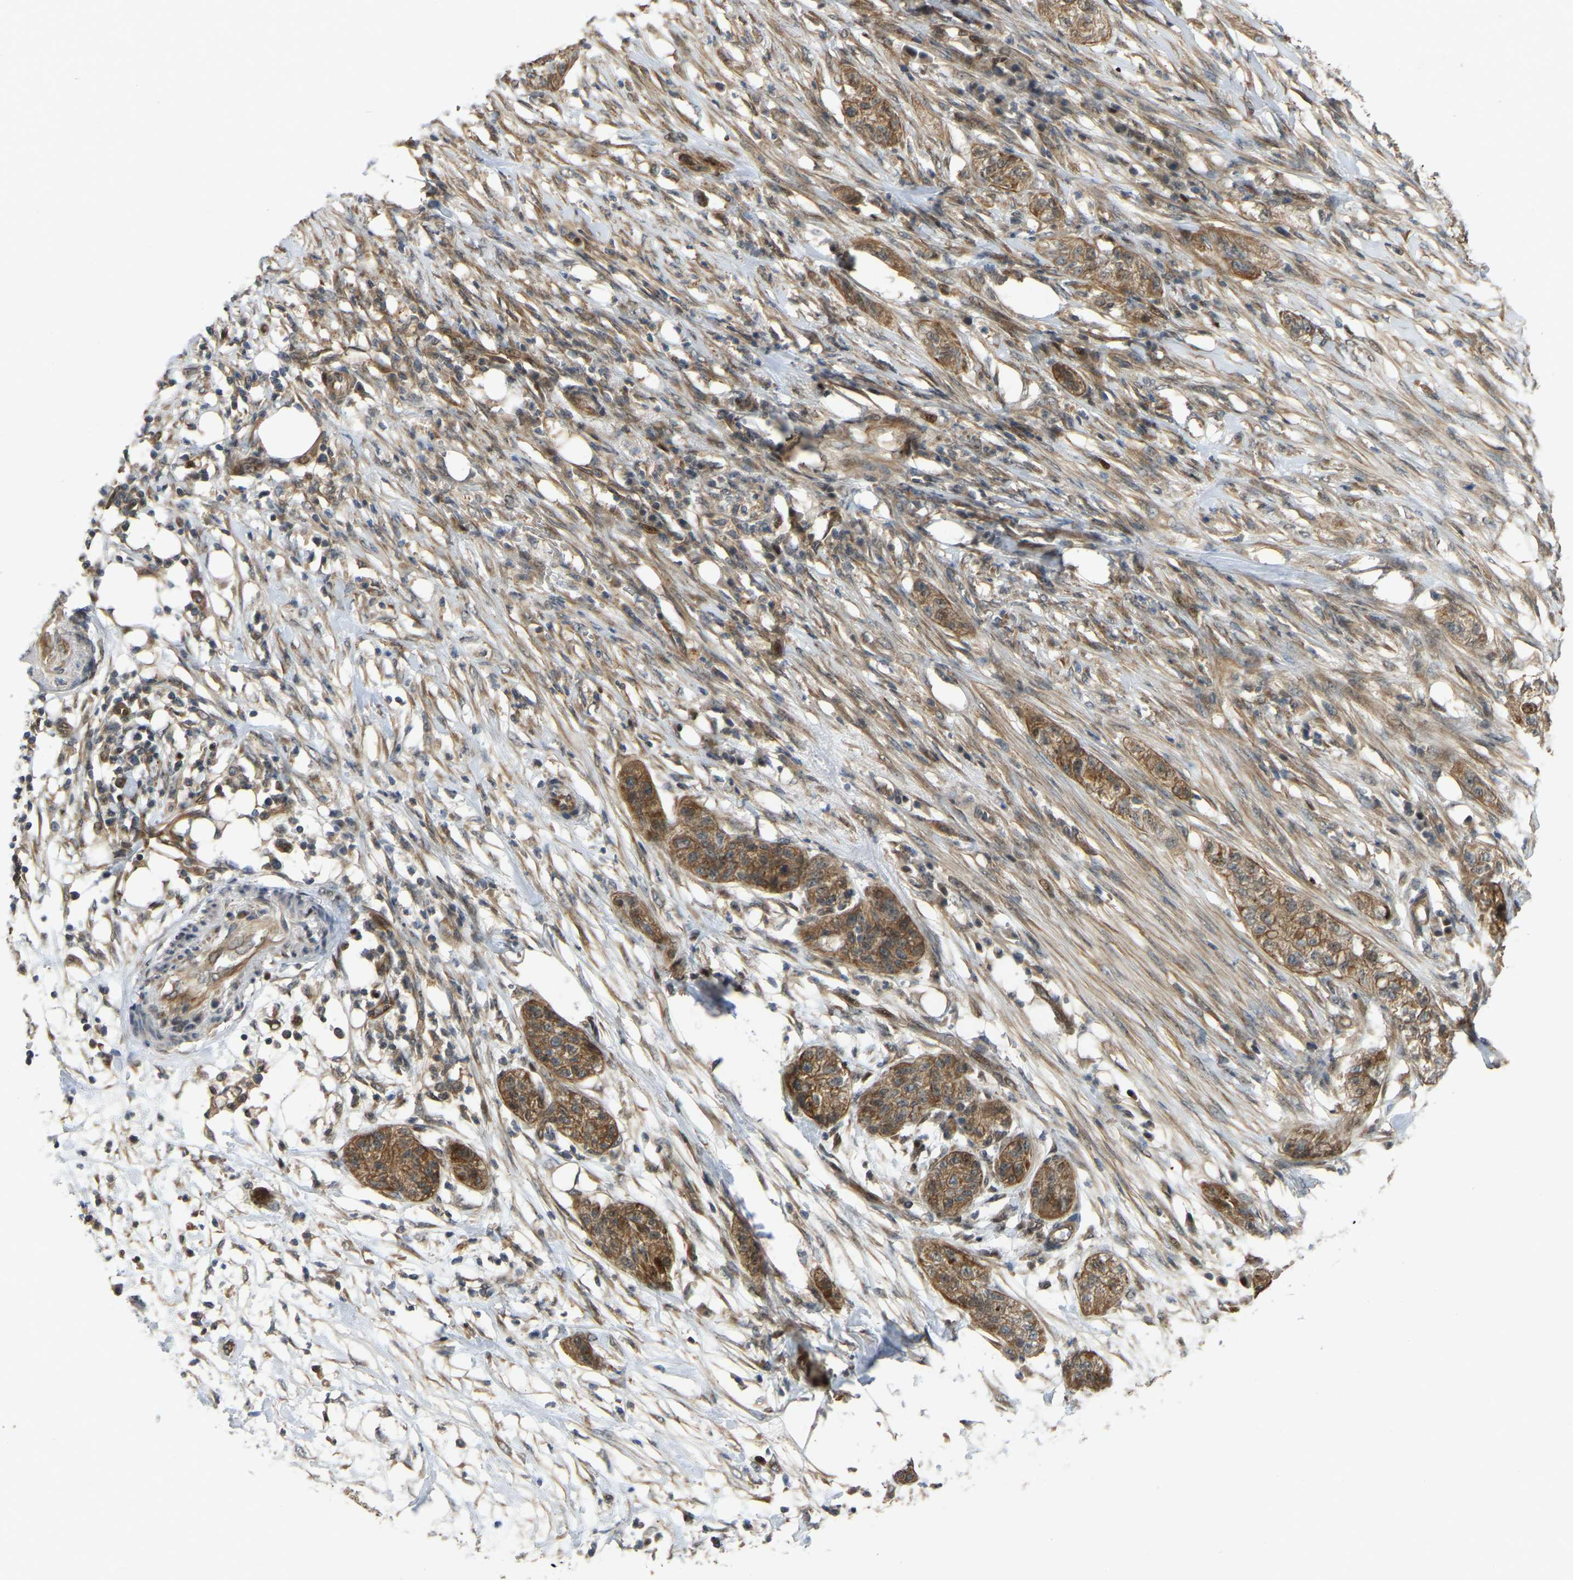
{"staining": {"intensity": "moderate", "quantity": ">75%", "location": "cytoplasmic/membranous"}, "tissue": "pancreatic cancer", "cell_type": "Tumor cells", "image_type": "cancer", "snomed": [{"axis": "morphology", "description": "Adenocarcinoma, NOS"}, {"axis": "topography", "description": "Pancreas"}], "caption": "Tumor cells reveal medium levels of moderate cytoplasmic/membranous positivity in about >75% of cells in pancreatic cancer (adenocarcinoma).", "gene": "C21orf91", "patient": {"sex": "female", "age": 78}}